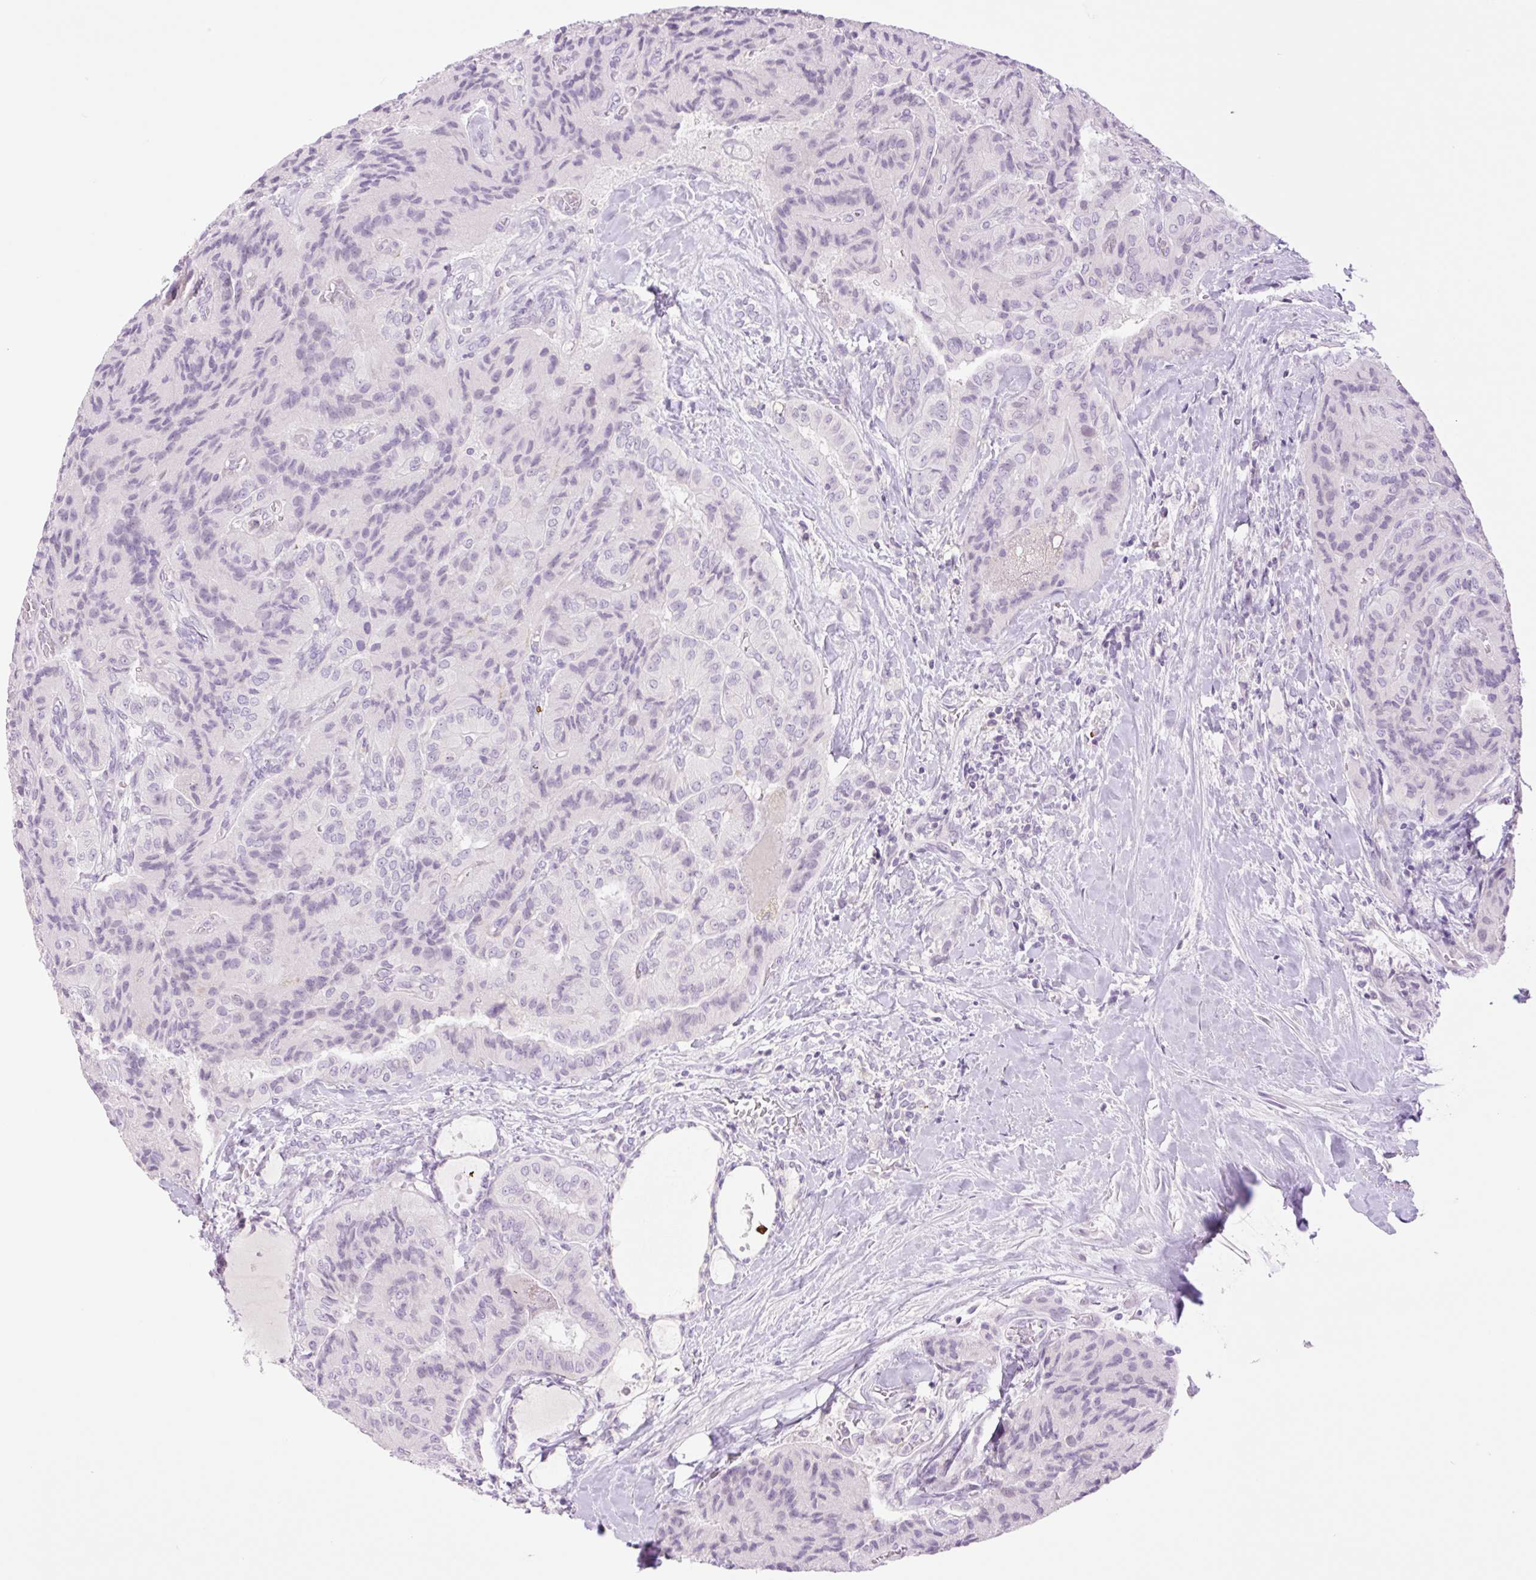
{"staining": {"intensity": "negative", "quantity": "none", "location": "none"}, "tissue": "thyroid cancer", "cell_type": "Tumor cells", "image_type": "cancer", "snomed": [{"axis": "morphology", "description": "Normal tissue, NOS"}, {"axis": "morphology", "description": "Papillary adenocarcinoma, NOS"}, {"axis": "topography", "description": "Thyroid gland"}], "caption": "This is an immunohistochemistry (IHC) image of human thyroid cancer (papillary adenocarcinoma). There is no expression in tumor cells.", "gene": "TBX15", "patient": {"sex": "female", "age": 59}}